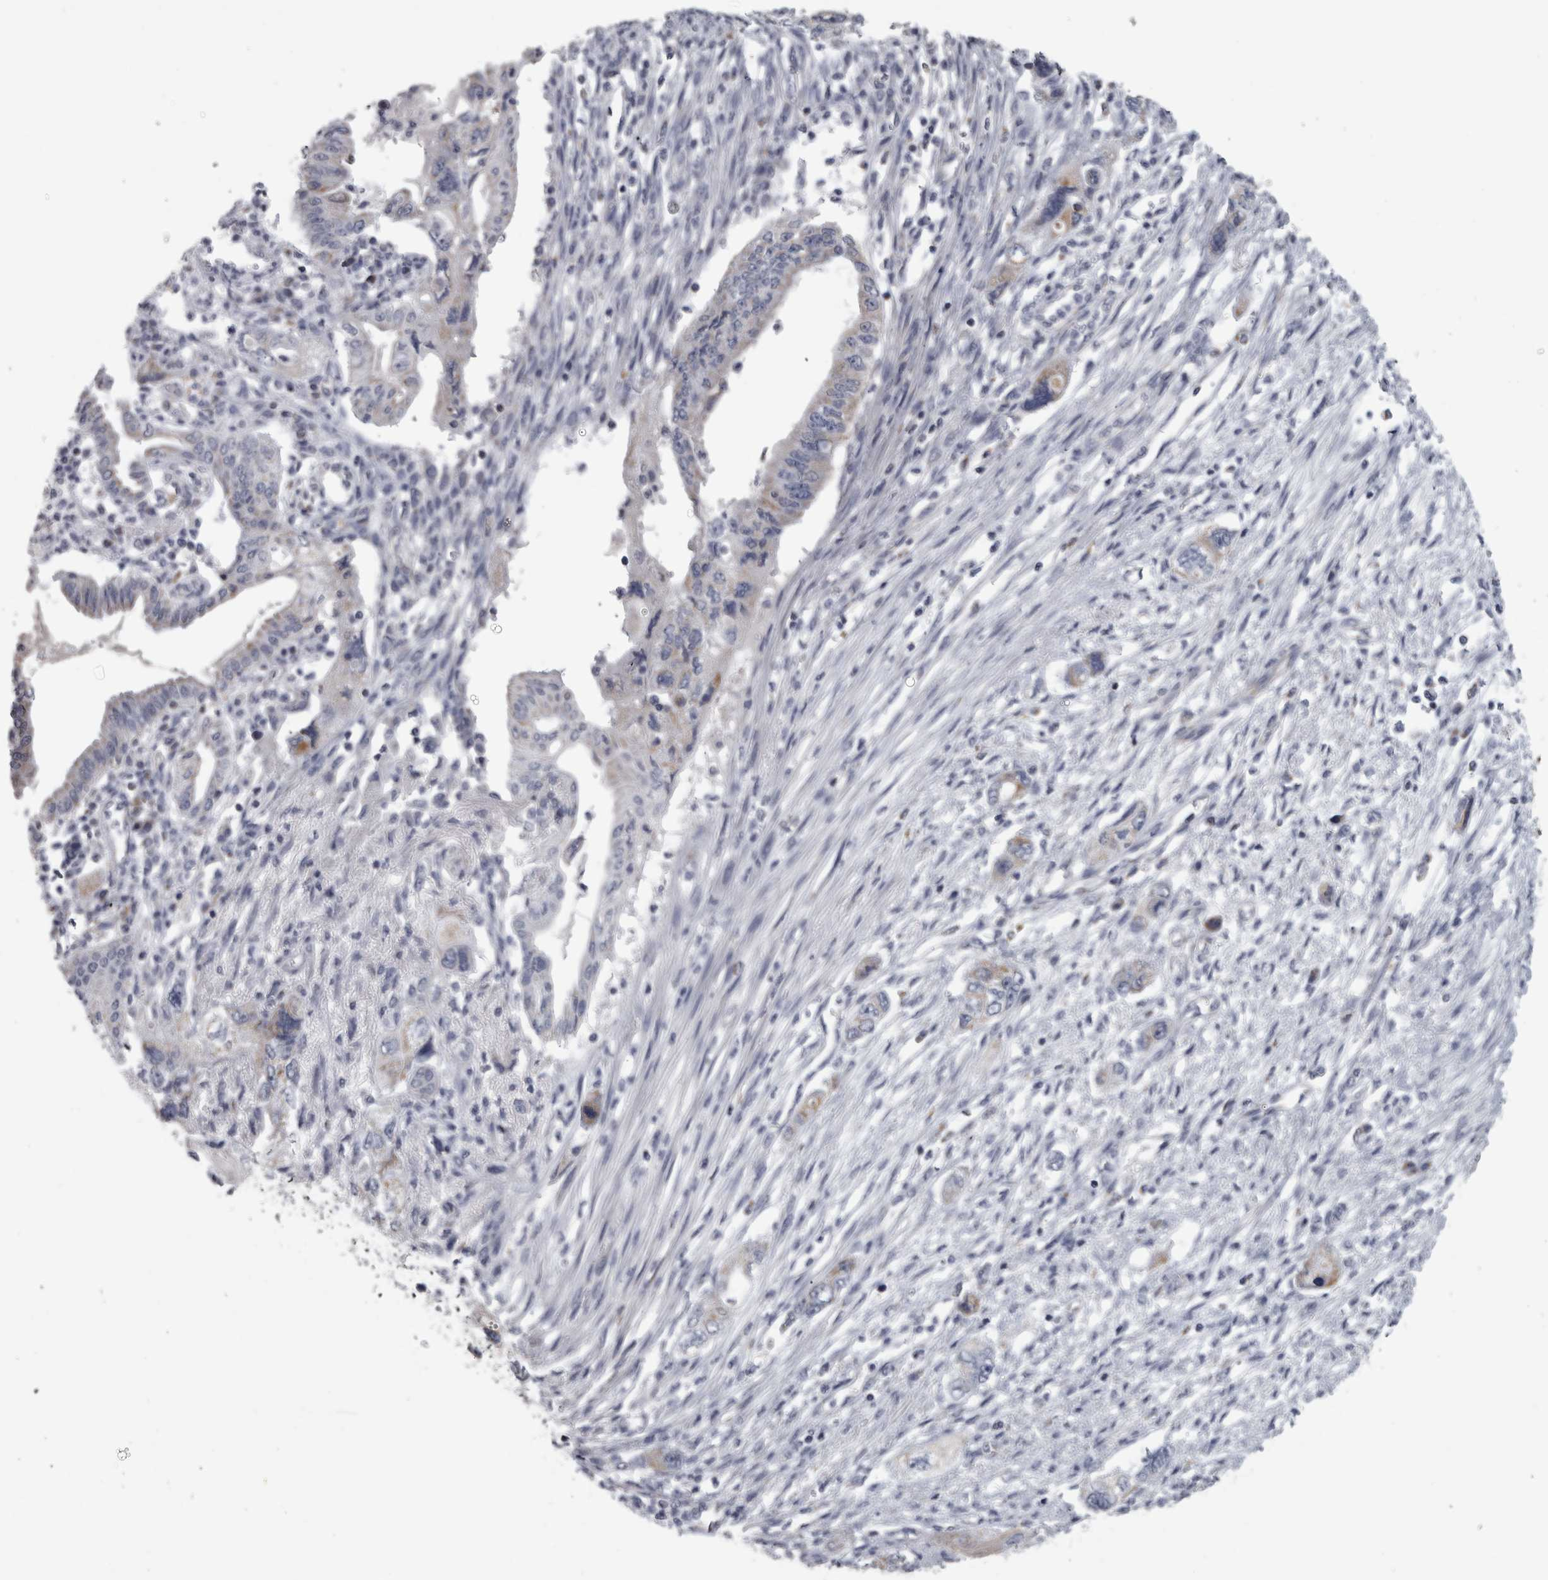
{"staining": {"intensity": "weak", "quantity": "<25%", "location": "cytoplasmic/membranous"}, "tissue": "pancreatic cancer", "cell_type": "Tumor cells", "image_type": "cancer", "snomed": [{"axis": "morphology", "description": "Adenocarcinoma, NOS"}, {"axis": "topography", "description": "Pancreas"}], "caption": "This is an IHC image of pancreatic cancer. There is no staining in tumor cells.", "gene": "DBT", "patient": {"sex": "female", "age": 73}}